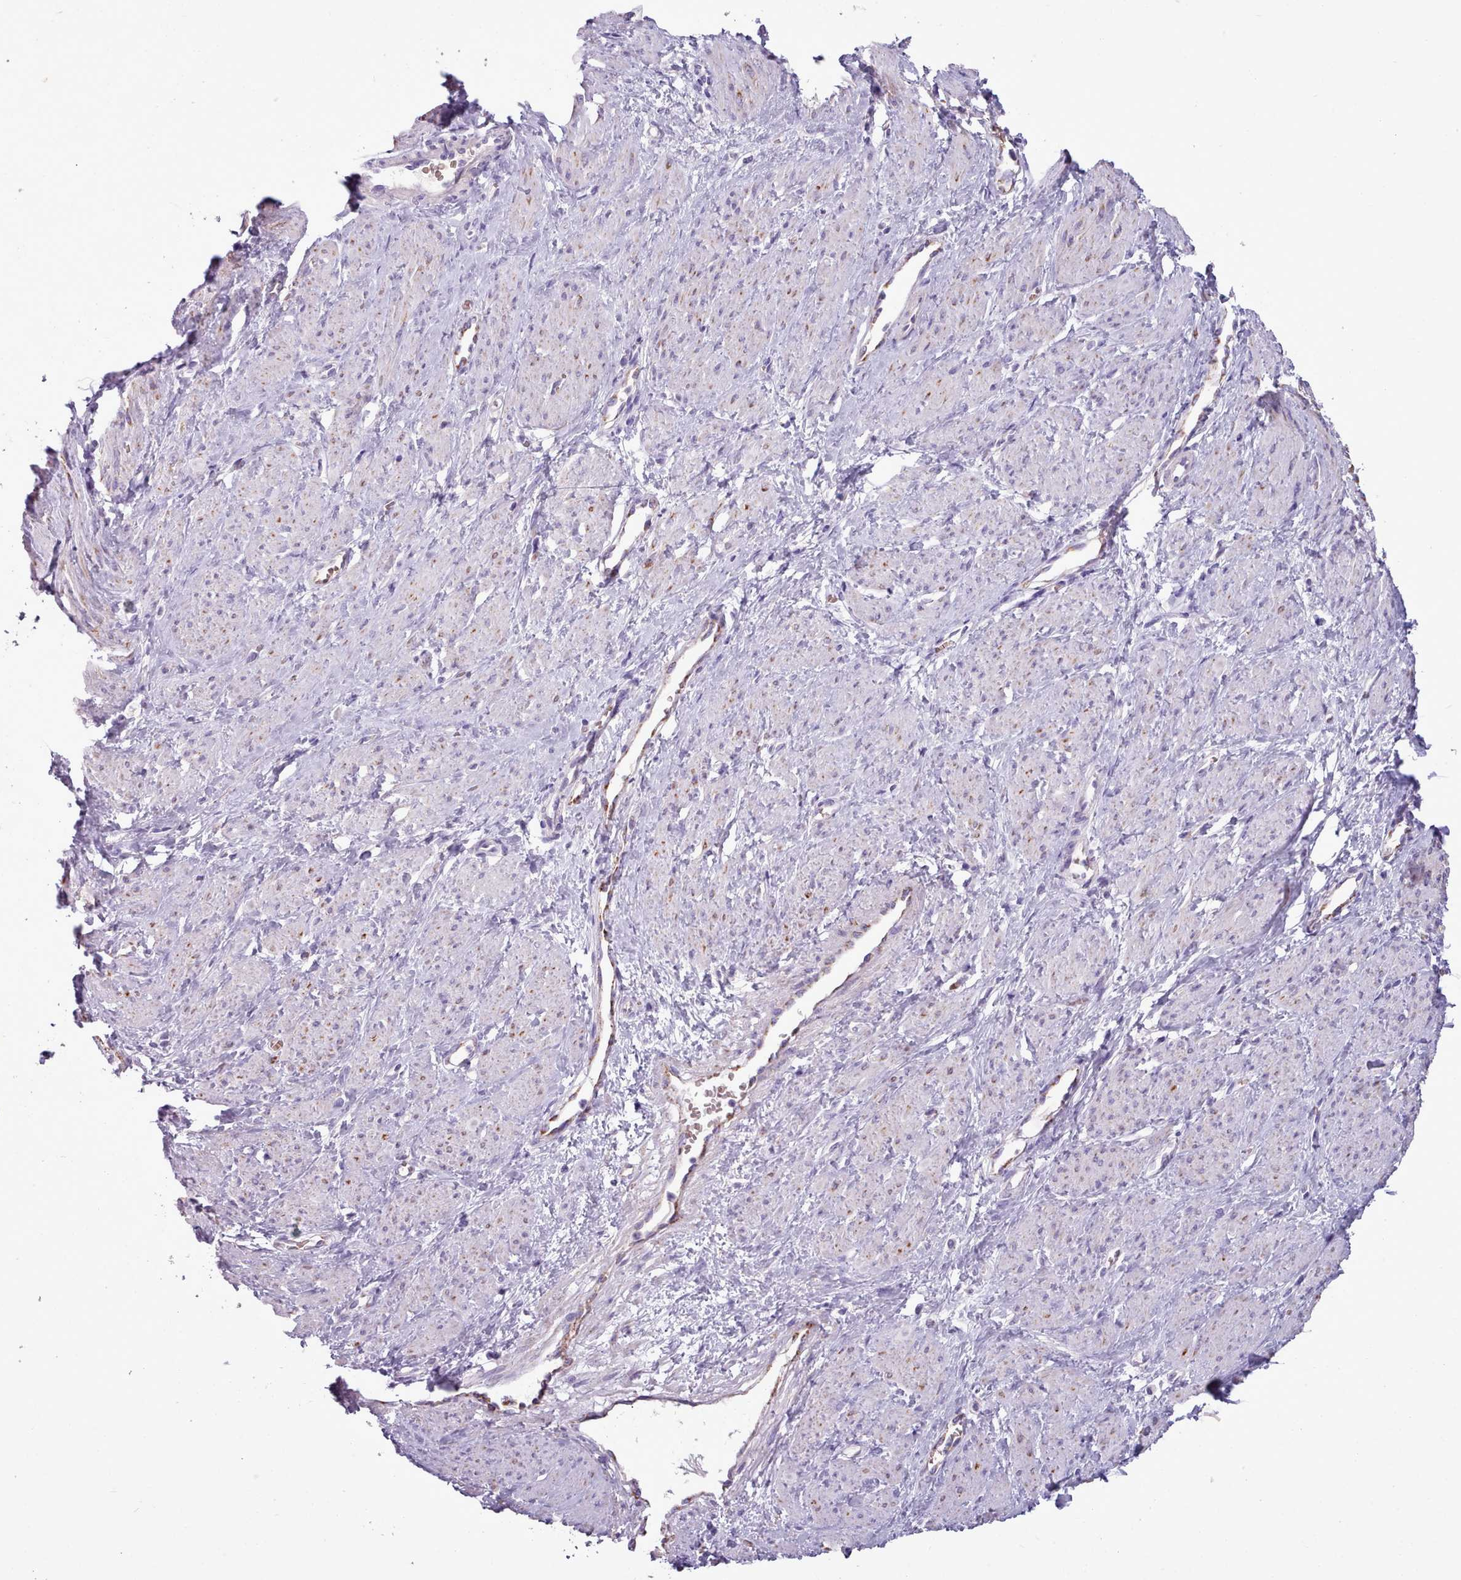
{"staining": {"intensity": "weak", "quantity": "<25%", "location": "cytoplasmic/membranous"}, "tissue": "smooth muscle", "cell_type": "Smooth muscle cells", "image_type": "normal", "snomed": [{"axis": "morphology", "description": "Normal tissue, NOS"}, {"axis": "topography", "description": "Smooth muscle"}, {"axis": "topography", "description": "Uterus"}], "caption": "A high-resolution histopathology image shows immunohistochemistry staining of unremarkable smooth muscle, which shows no significant positivity in smooth muscle cells. (Brightfield microscopy of DAB IHC at high magnification).", "gene": "AK4P3", "patient": {"sex": "female", "age": 39}}